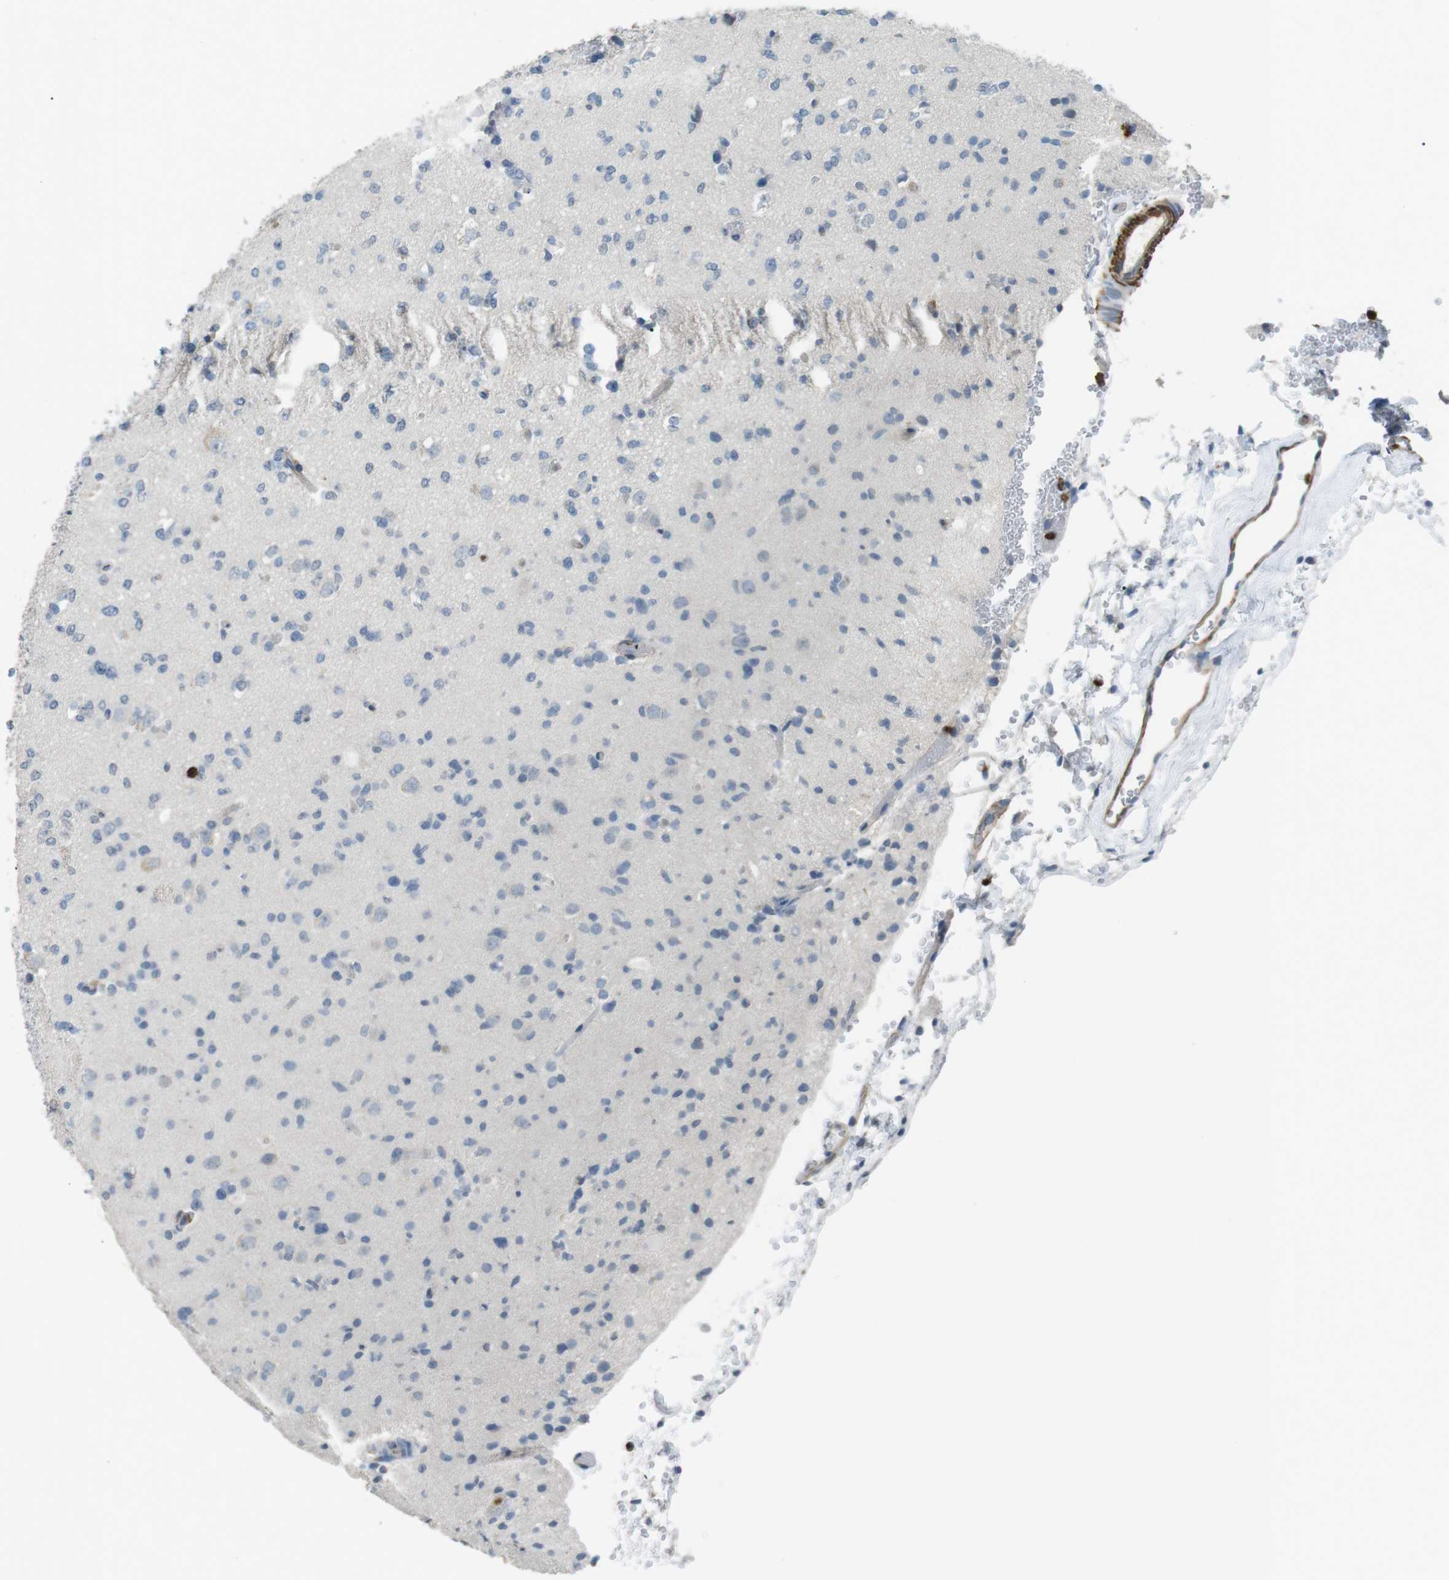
{"staining": {"intensity": "negative", "quantity": "none", "location": "none"}, "tissue": "glioma", "cell_type": "Tumor cells", "image_type": "cancer", "snomed": [{"axis": "morphology", "description": "Glioma, malignant, Low grade"}, {"axis": "topography", "description": "Brain"}], "caption": "The IHC histopathology image has no significant staining in tumor cells of malignant low-grade glioma tissue. (Stains: DAB (3,3'-diaminobenzidine) immunohistochemistry with hematoxylin counter stain, Microscopy: brightfield microscopy at high magnification).", "gene": "GZMM", "patient": {"sex": "female", "age": 22}}